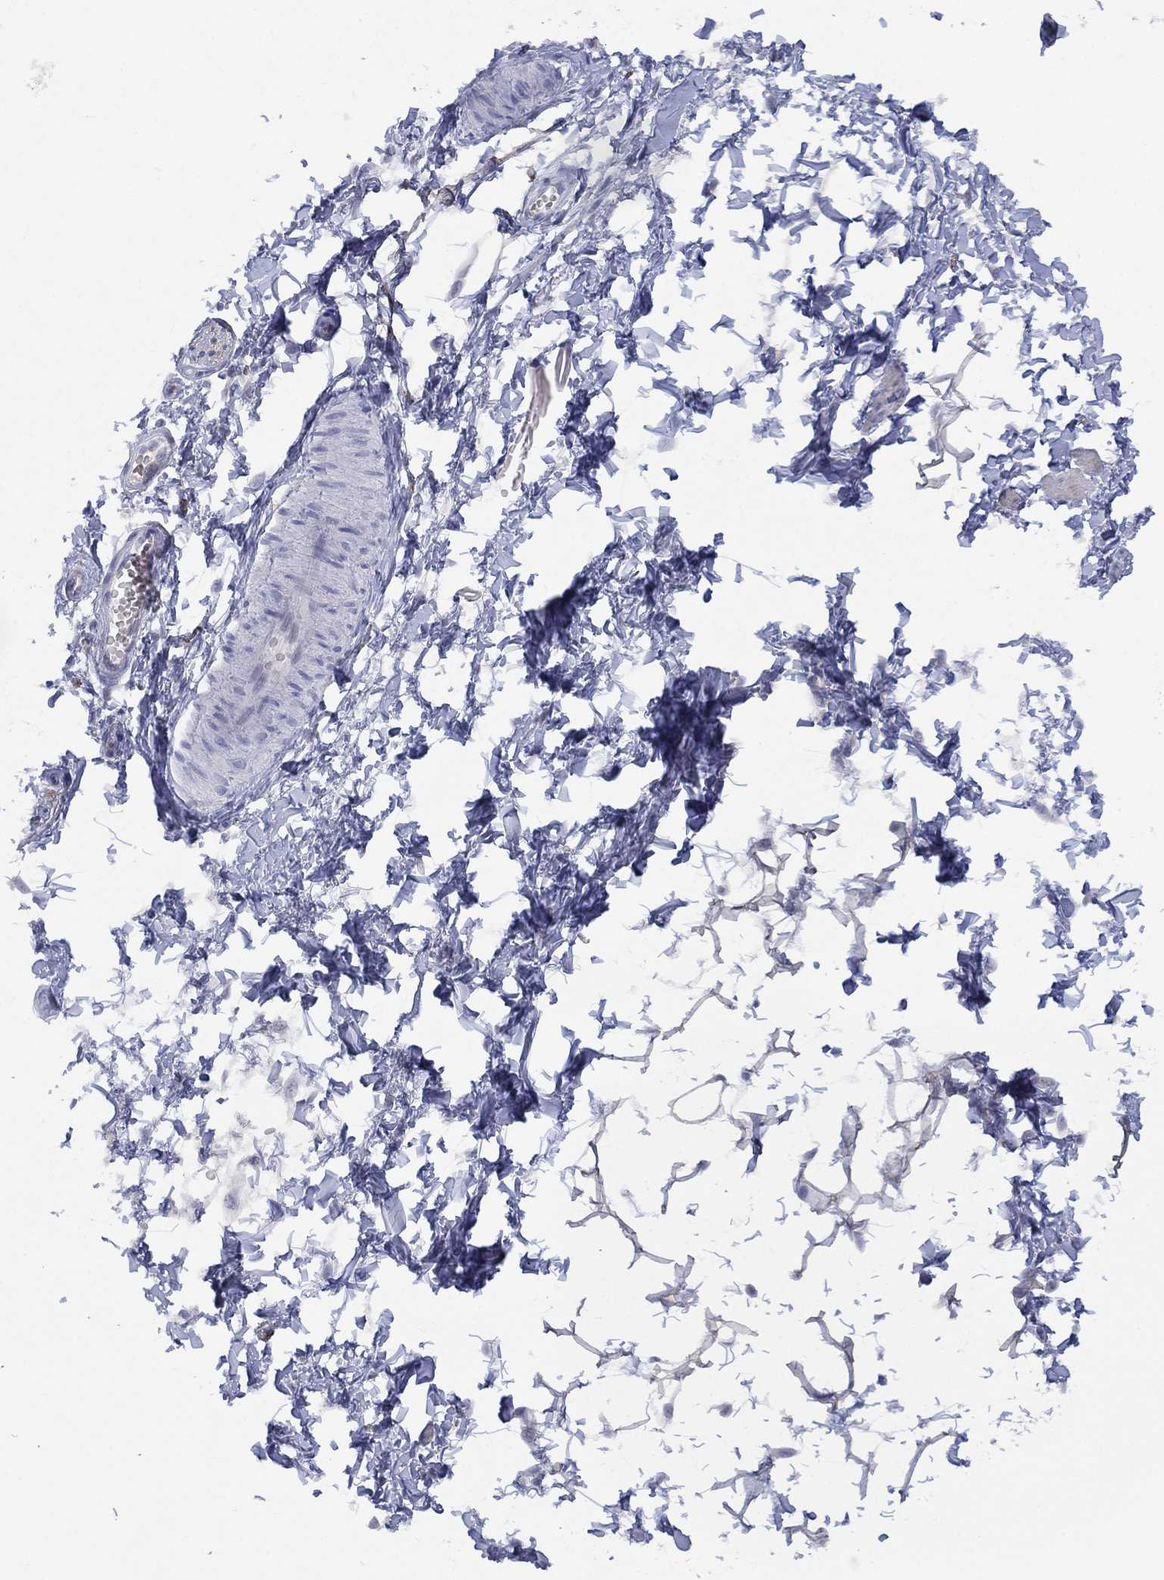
{"staining": {"intensity": "negative", "quantity": "none", "location": "none"}, "tissue": "adipose tissue", "cell_type": "Adipocytes", "image_type": "normal", "snomed": [{"axis": "morphology", "description": "Normal tissue, NOS"}, {"axis": "topography", "description": "Smooth muscle"}, {"axis": "topography", "description": "Peripheral nerve tissue"}], "caption": "The photomicrograph reveals no staining of adipocytes in normal adipose tissue. (Brightfield microscopy of DAB immunohistochemistry at high magnification).", "gene": "DDAH1", "patient": {"sex": "male", "age": 22}}